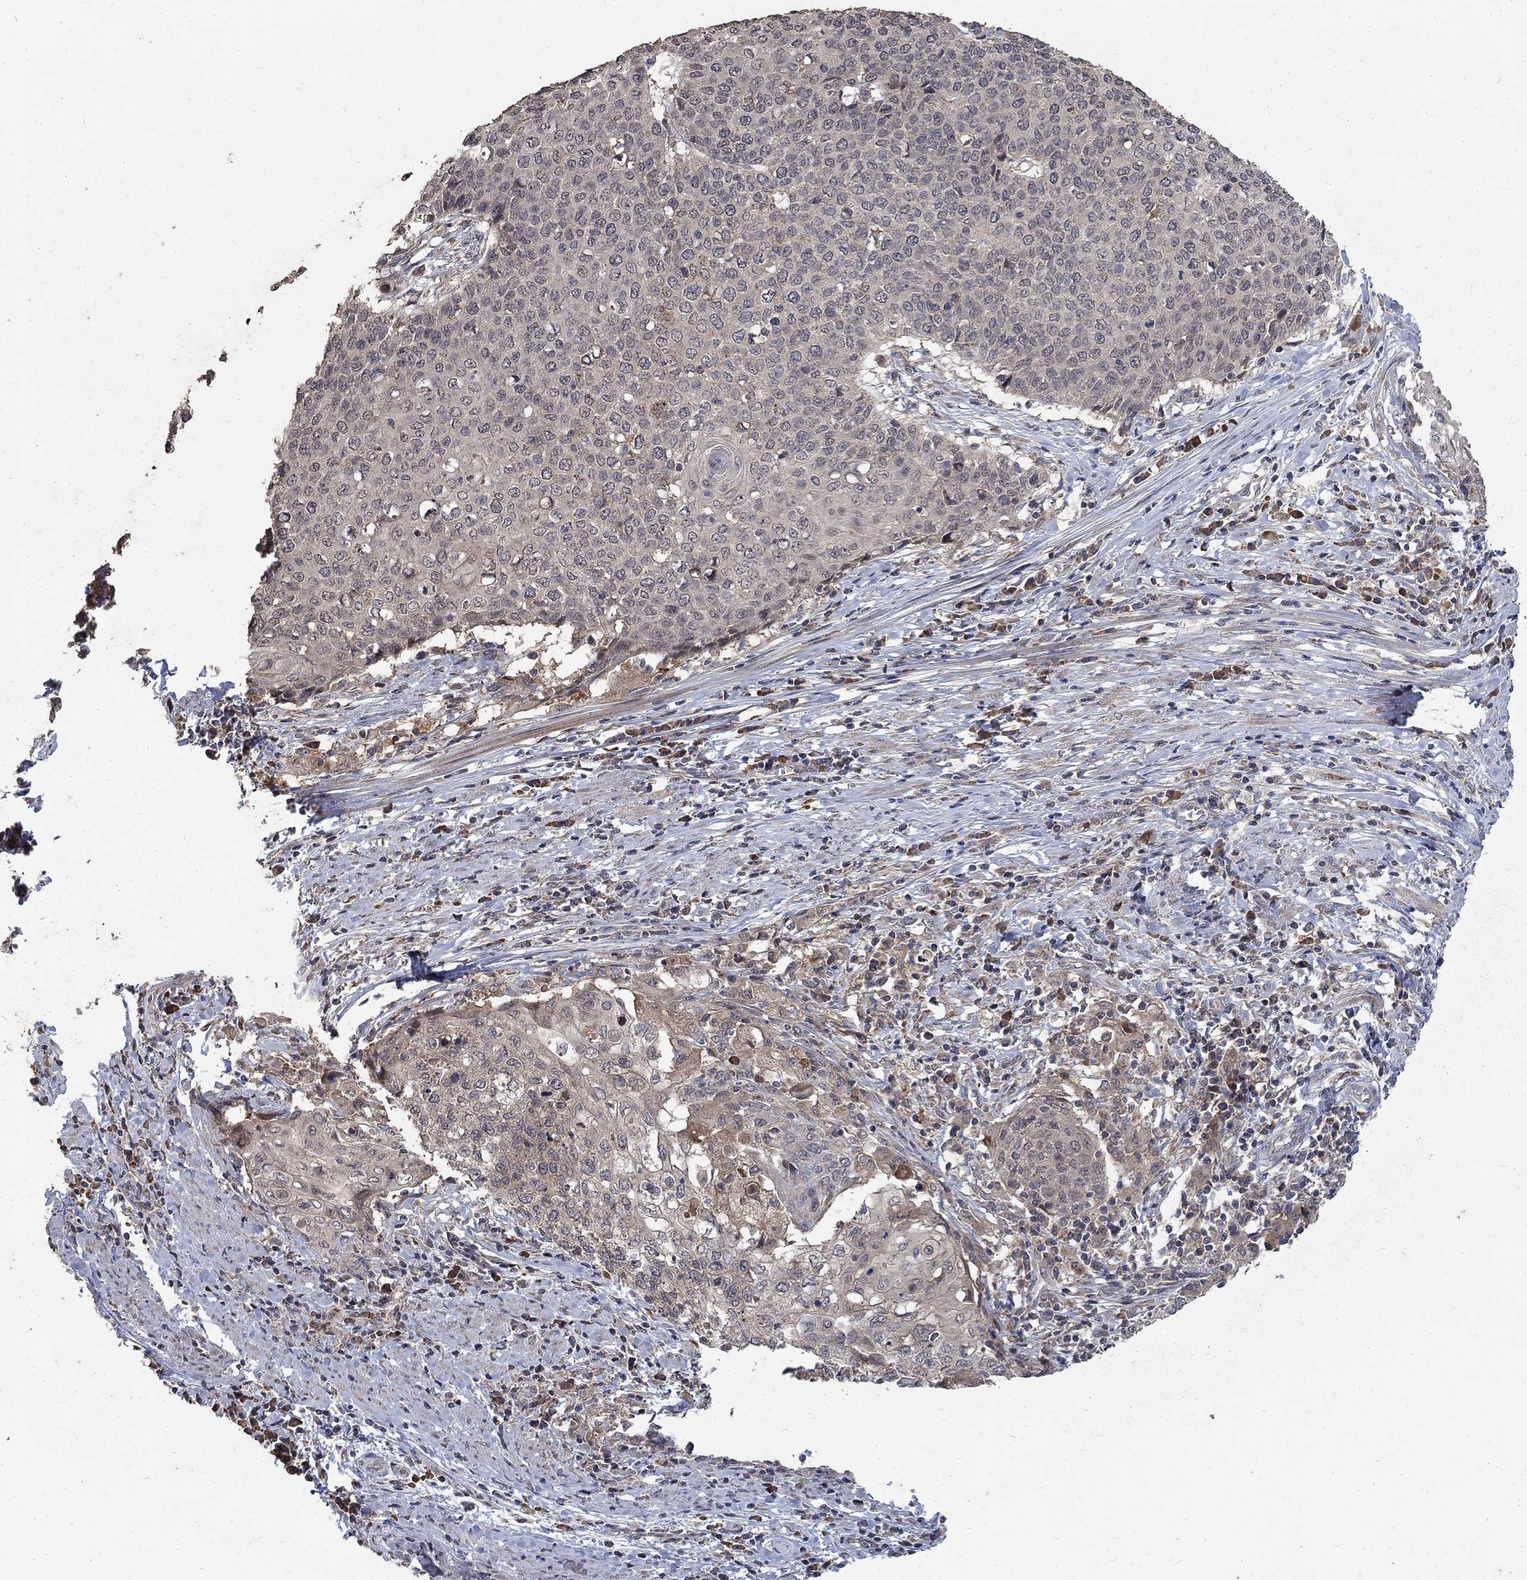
{"staining": {"intensity": "weak", "quantity": "<25%", "location": "cytoplasmic/membranous"}, "tissue": "cervical cancer", "cell_type": "Tumor cells", "image_type": "cancer", "snomed": [{"axis": "morphology", "description": "Squamous cell carcinoma, NOS"}, {"axis": "topography", "description": "Cervix"}], "caption": "This is an IHC histopathology image of human squamous cell carcinoma (cervical). There is no expression in tumor cells.", "gene": "C17orf75", "patient": {"sex": "female", "age": 39}}